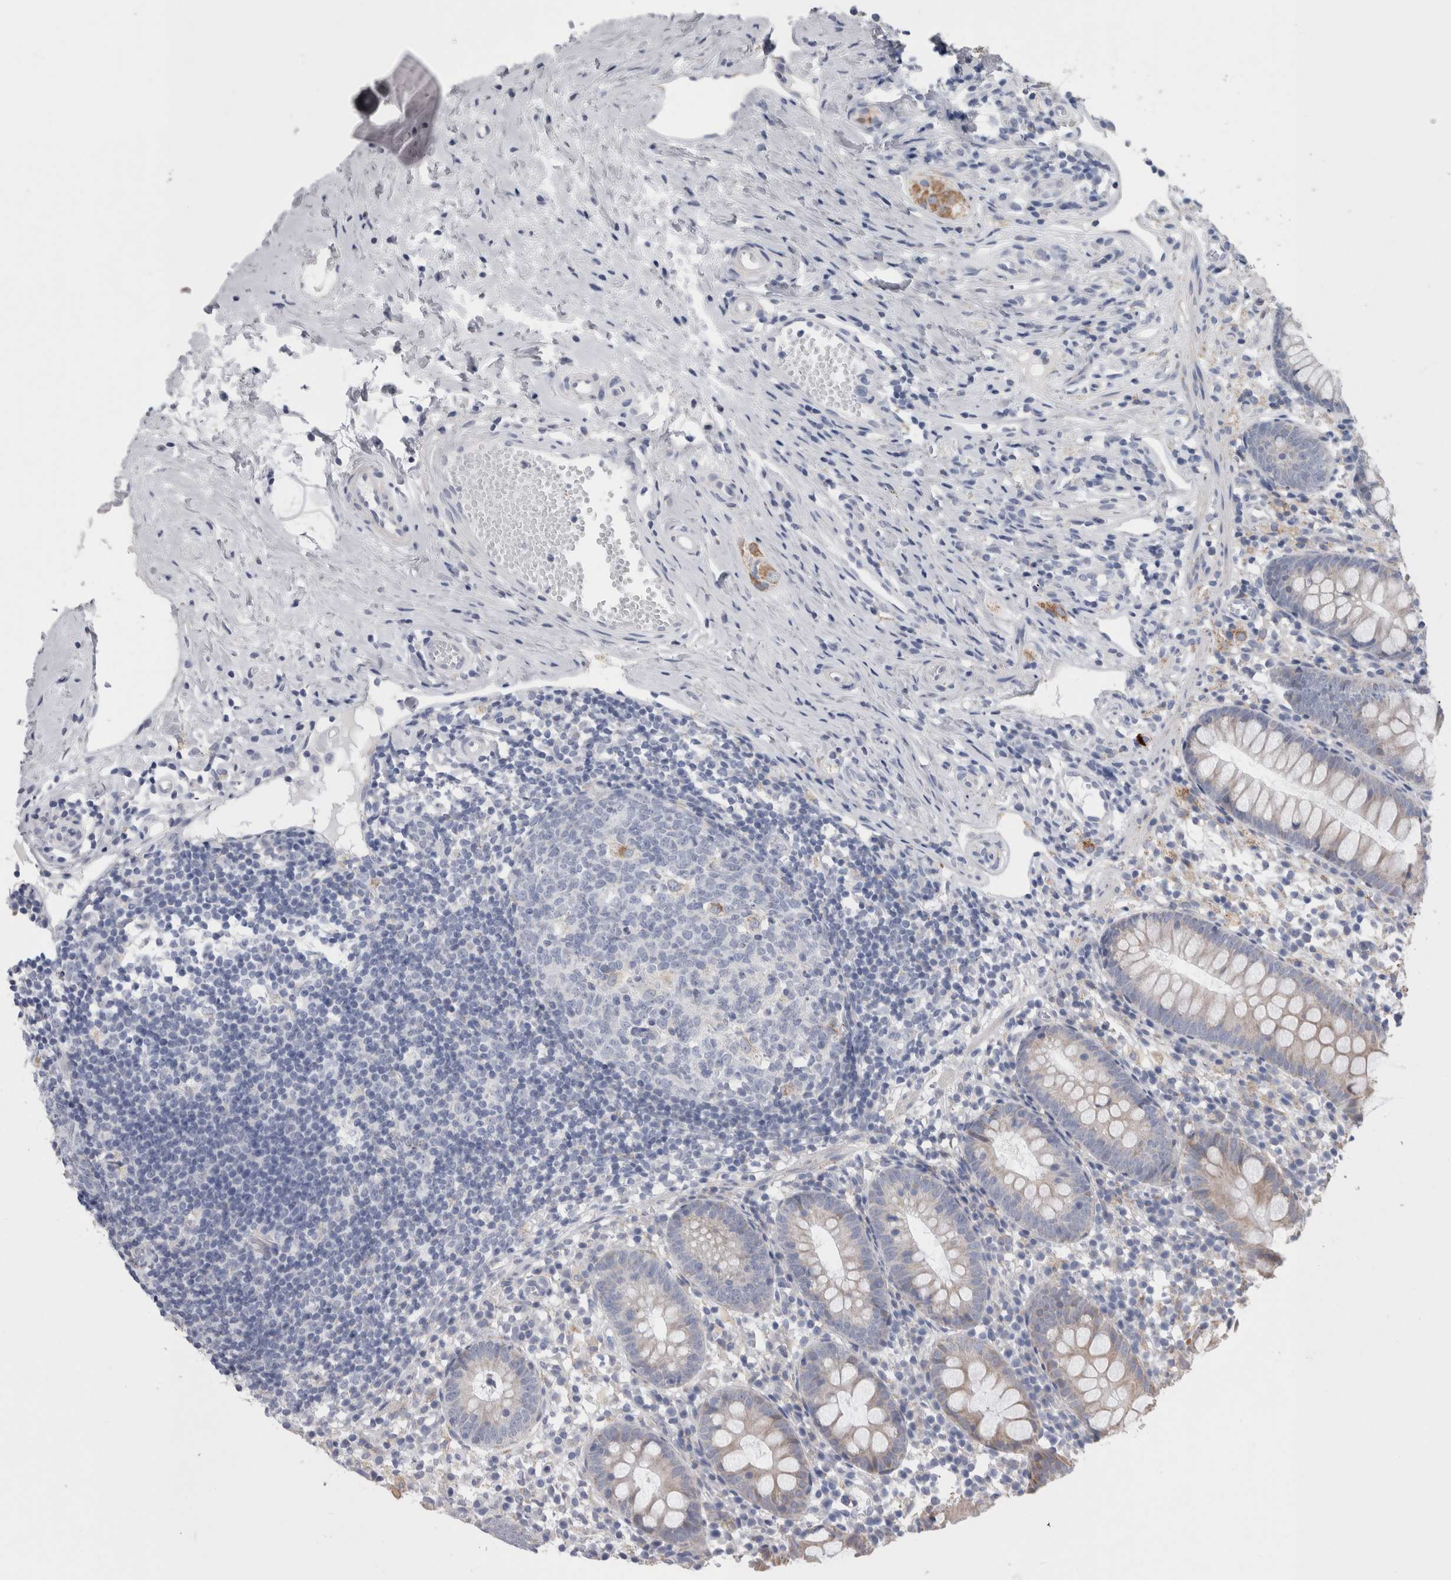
{"staining": {"intensity": "weak", "quantity": "25%-75%", "location": "cytoplasmic/membranous"}, "tissue": "appendix", "cell_type": "Glandular cells", "image_type": "normal", "snomed": [{"axis": "morphology", "description": "Normal tissue, NOS"}, {"axis": "topography", "description": "Appendix"}], "caption": "Appendix was stained to show a protein in brown. There is low levels of weak cytoplasmic/membranous staining in approximately 25%-75% of glandular cells. (IHC, brightfield microscopy, high magnification).", "gene": "GDAP1", "patient": {"sex": "female", "age": 20}}